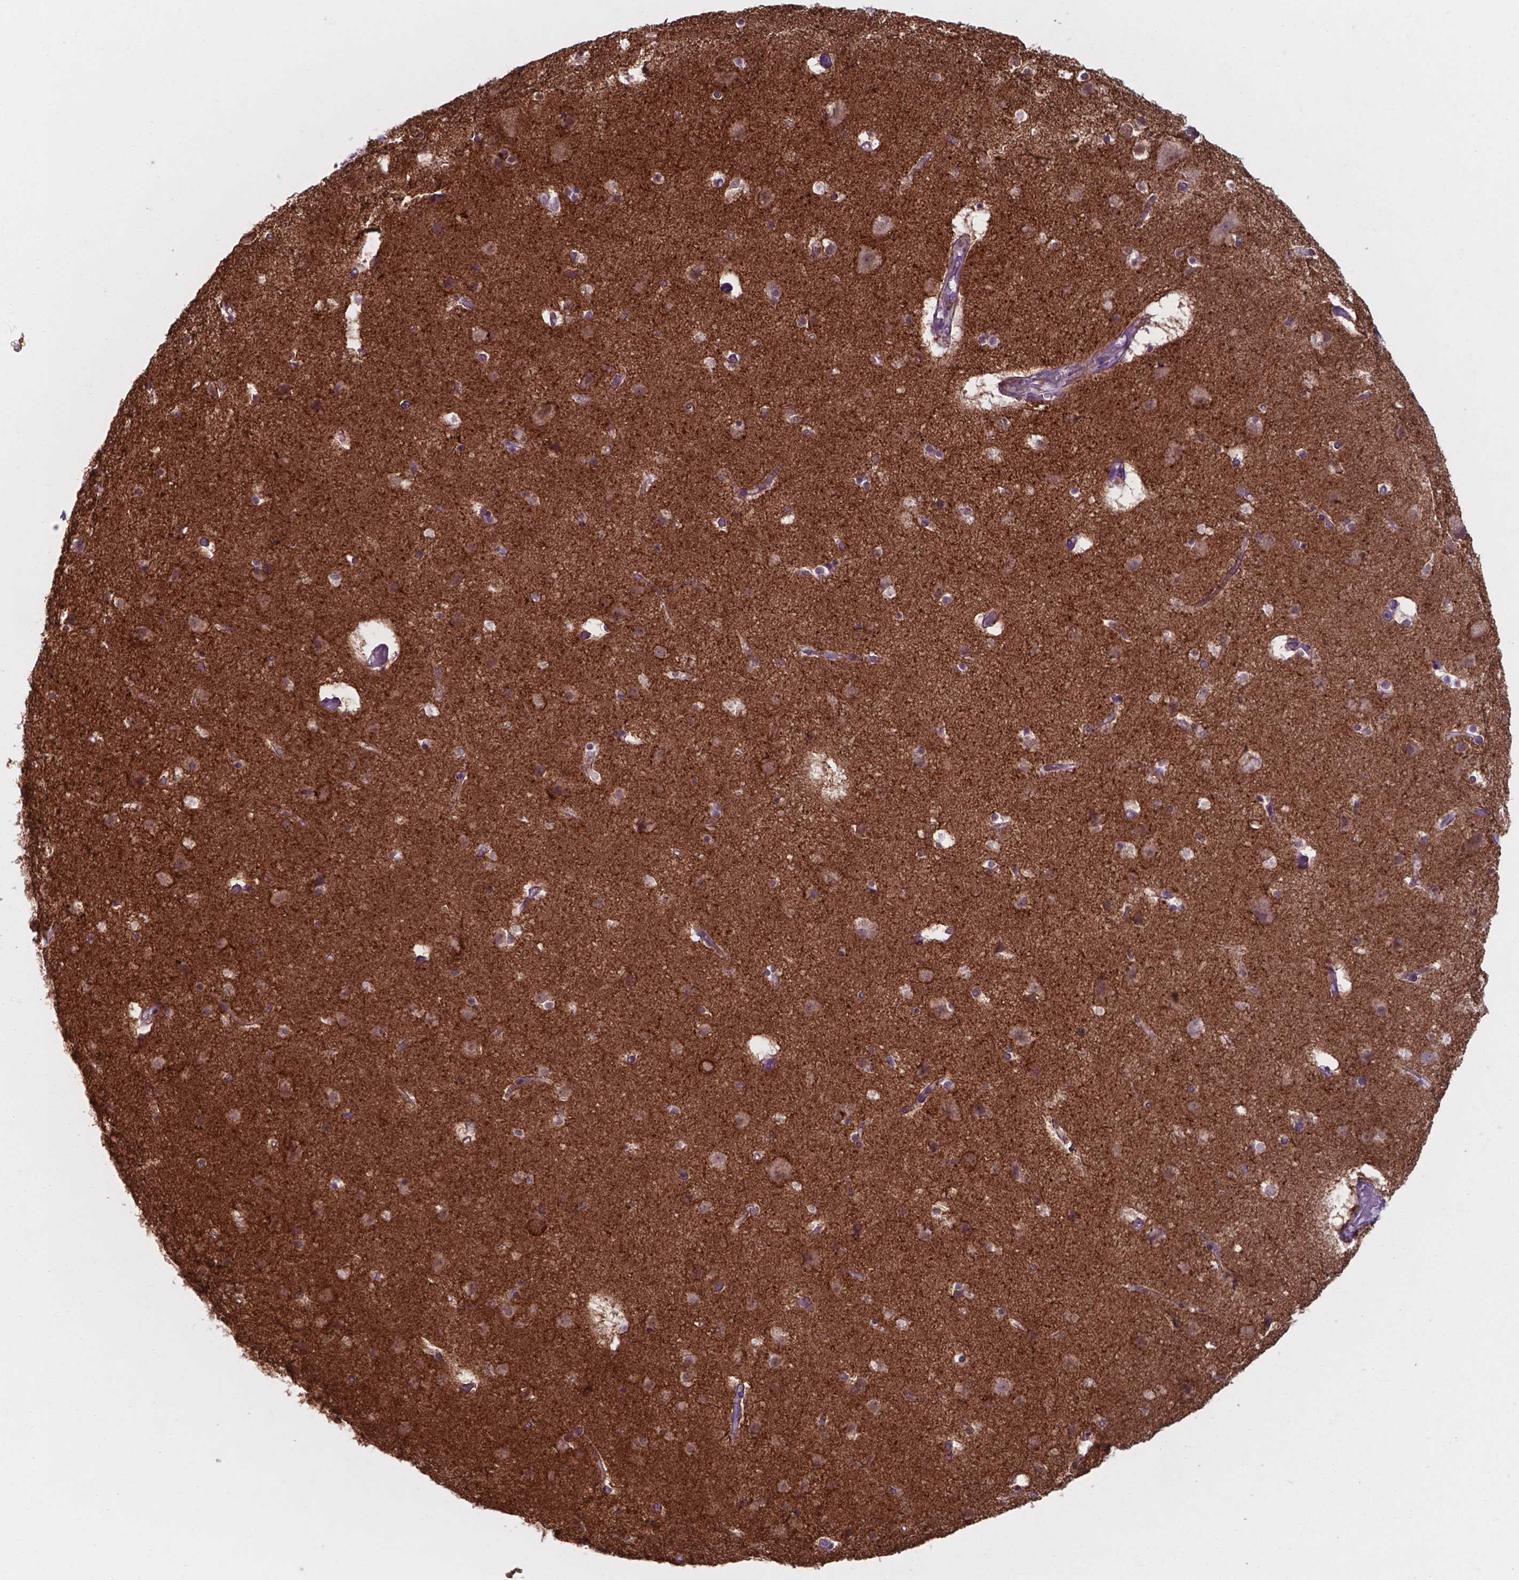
{"staining": {"intensity": "moderate", "quantity": "25%-75%", "location": "cytoplasmic/membranous"}, "tissue": "cerebral cortex", "cell_type": "Endothelial cells", "image_type": "normal", "snomed": [{"axis": "morphology", "description": "Normal tissue, NOS"}, {"axis": "topography", "description": "Cerebral cortex"}], "caption": "High-power microscopy captured an IHC histopathology image of unremarkable cerebral cortex, revealing moderate cytoplasmic/membranous staining in about 25%-75% of endothelial cells.", "gene": "UBE2E2", "patient": {"sex": "female", "age": 52}}